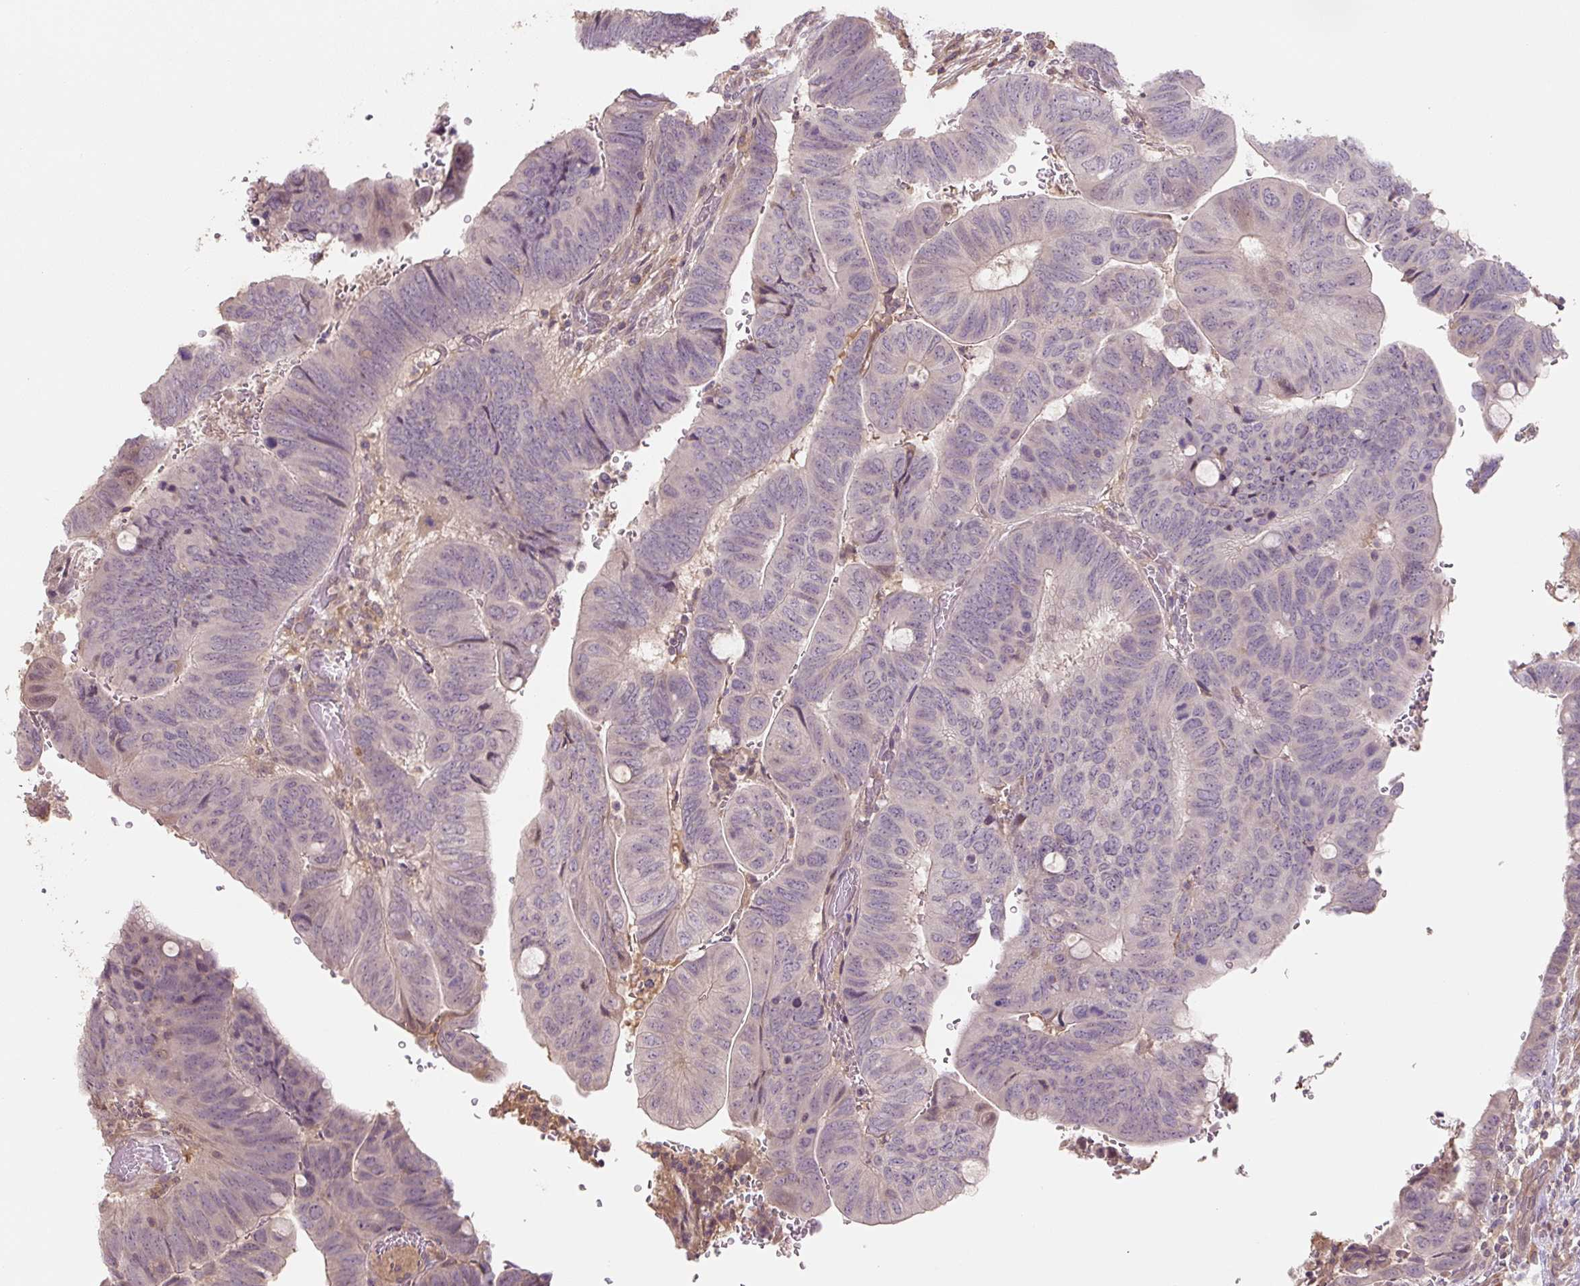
{"staining": {"intensity": "negative", "quantity": "none", "location": "none"}, "tissue": "colorectal cancer", "cell_type": "Tumor cells", "image_type": "cancer", "snomed": [{"axis": "morphology", "description": "Normal tissue, NOS"}, {"axis": "morphology", "description": "Adenocarcinoma, NOS"}, {"axis": "topography", "description": "Rectum"}, {"axis": "topography", "description": "Peripheral nerve tissue"}], "caption": "IHC image of human colorectal adenocarcinoma stained for a protein (brown), which reveals no staining in tumor cells.", "gene": "C2orf73", "patient": {"sex": "male", "age": 92}}